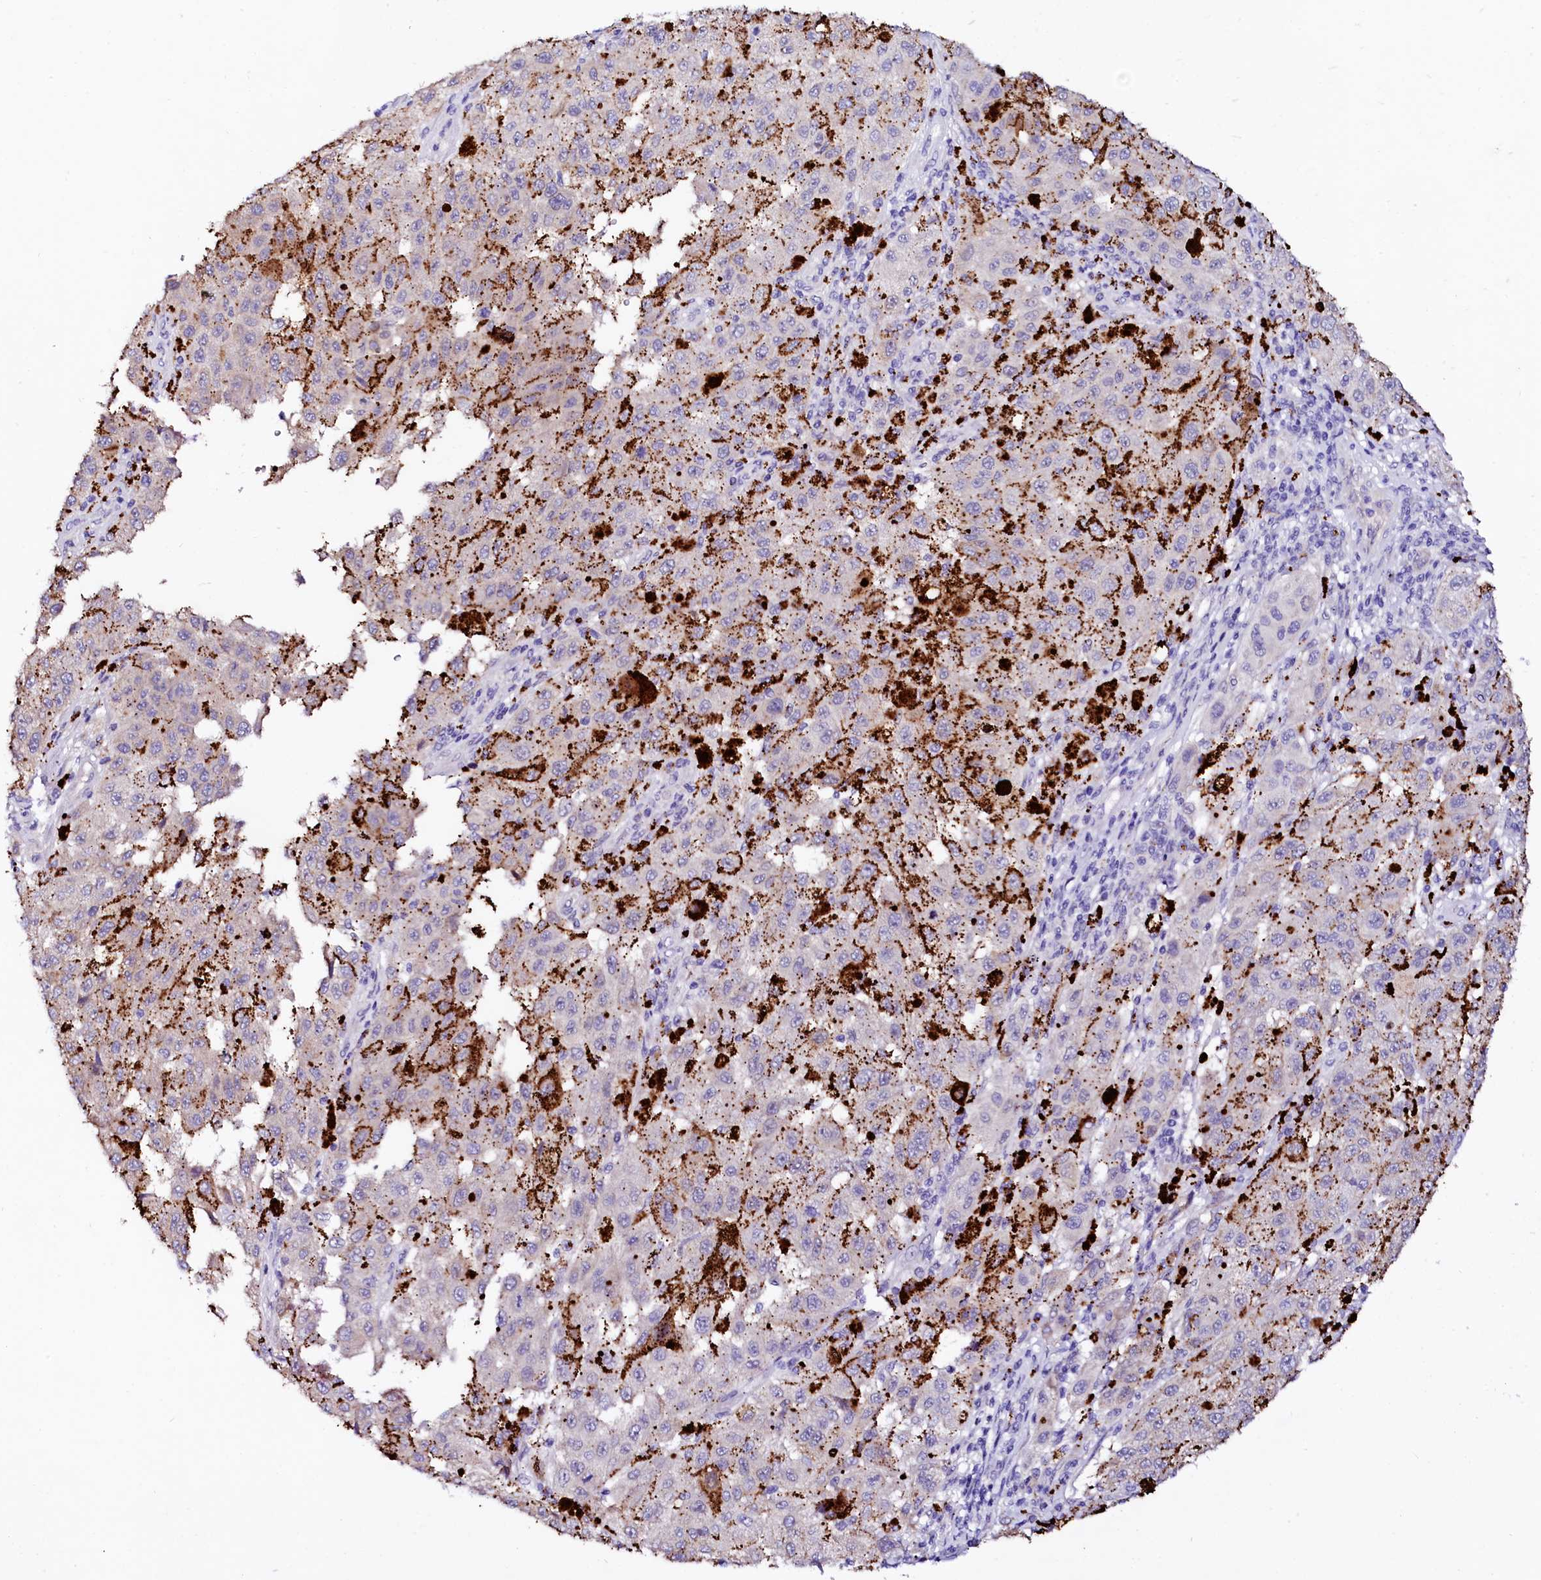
{"staining": {"intensity": "negative", "quantity": "none", "location": "none"}, "tissue": "melanoma", "cell_type": "Tumor cells", "image_type": "cancer", "snomed": [{"axis": "morphology", "description": "Malignant melanoma, NOS"}, {"axis": "topography", "description": "Skin"}], "caption": "The histopathology image shows no significant expression in tumor cells of melanoma. (Stains: DAB (3,3'-diaminobenzidine) immunohistochemistry (IHC) with hematoxylin counter stain, Microscopy: brightfield microscopy at high magnification).", "gene": "BTBD16", "patient": {"sex": "female", "age": 64}}